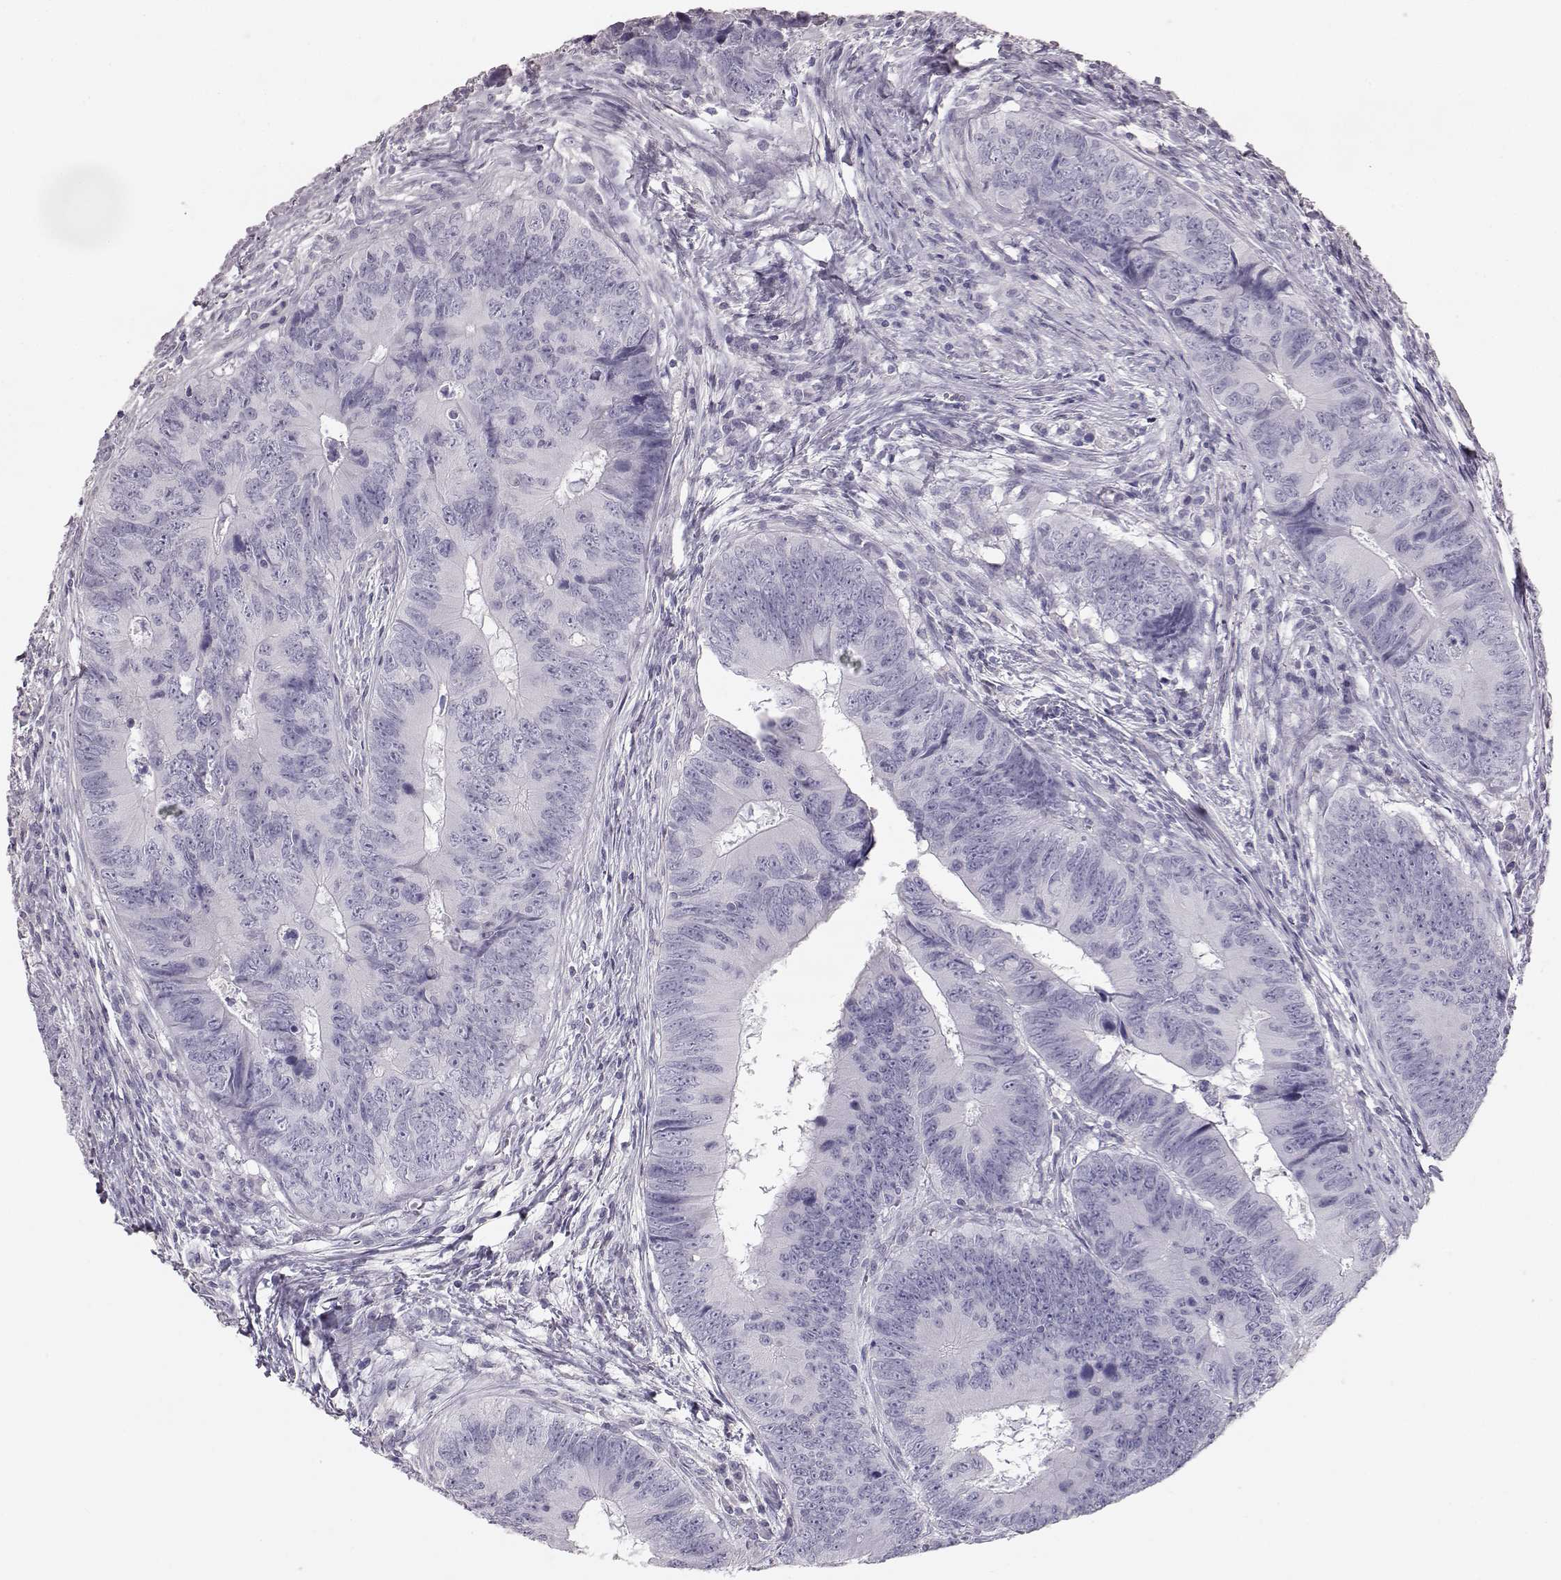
{"staining": {"intensity": "negative", "quantity": "none", "location": "none"}, "tissue": "colorectal cancer", "cell_type": "Tumor cells", "image_type": "cancer", "snomed": [{"axis": "morphology", "description": "Adenocarcinoma, NOS"}, {"axis": "topography", "description": "Colon"}], "caption": "The IHC histopathology image has no significant expression in tumor cells of colorectal cancer (adenocarcinoma) tissue.", "gene": "KRT33A", "patient": {"sex": "female", "age": 82}}